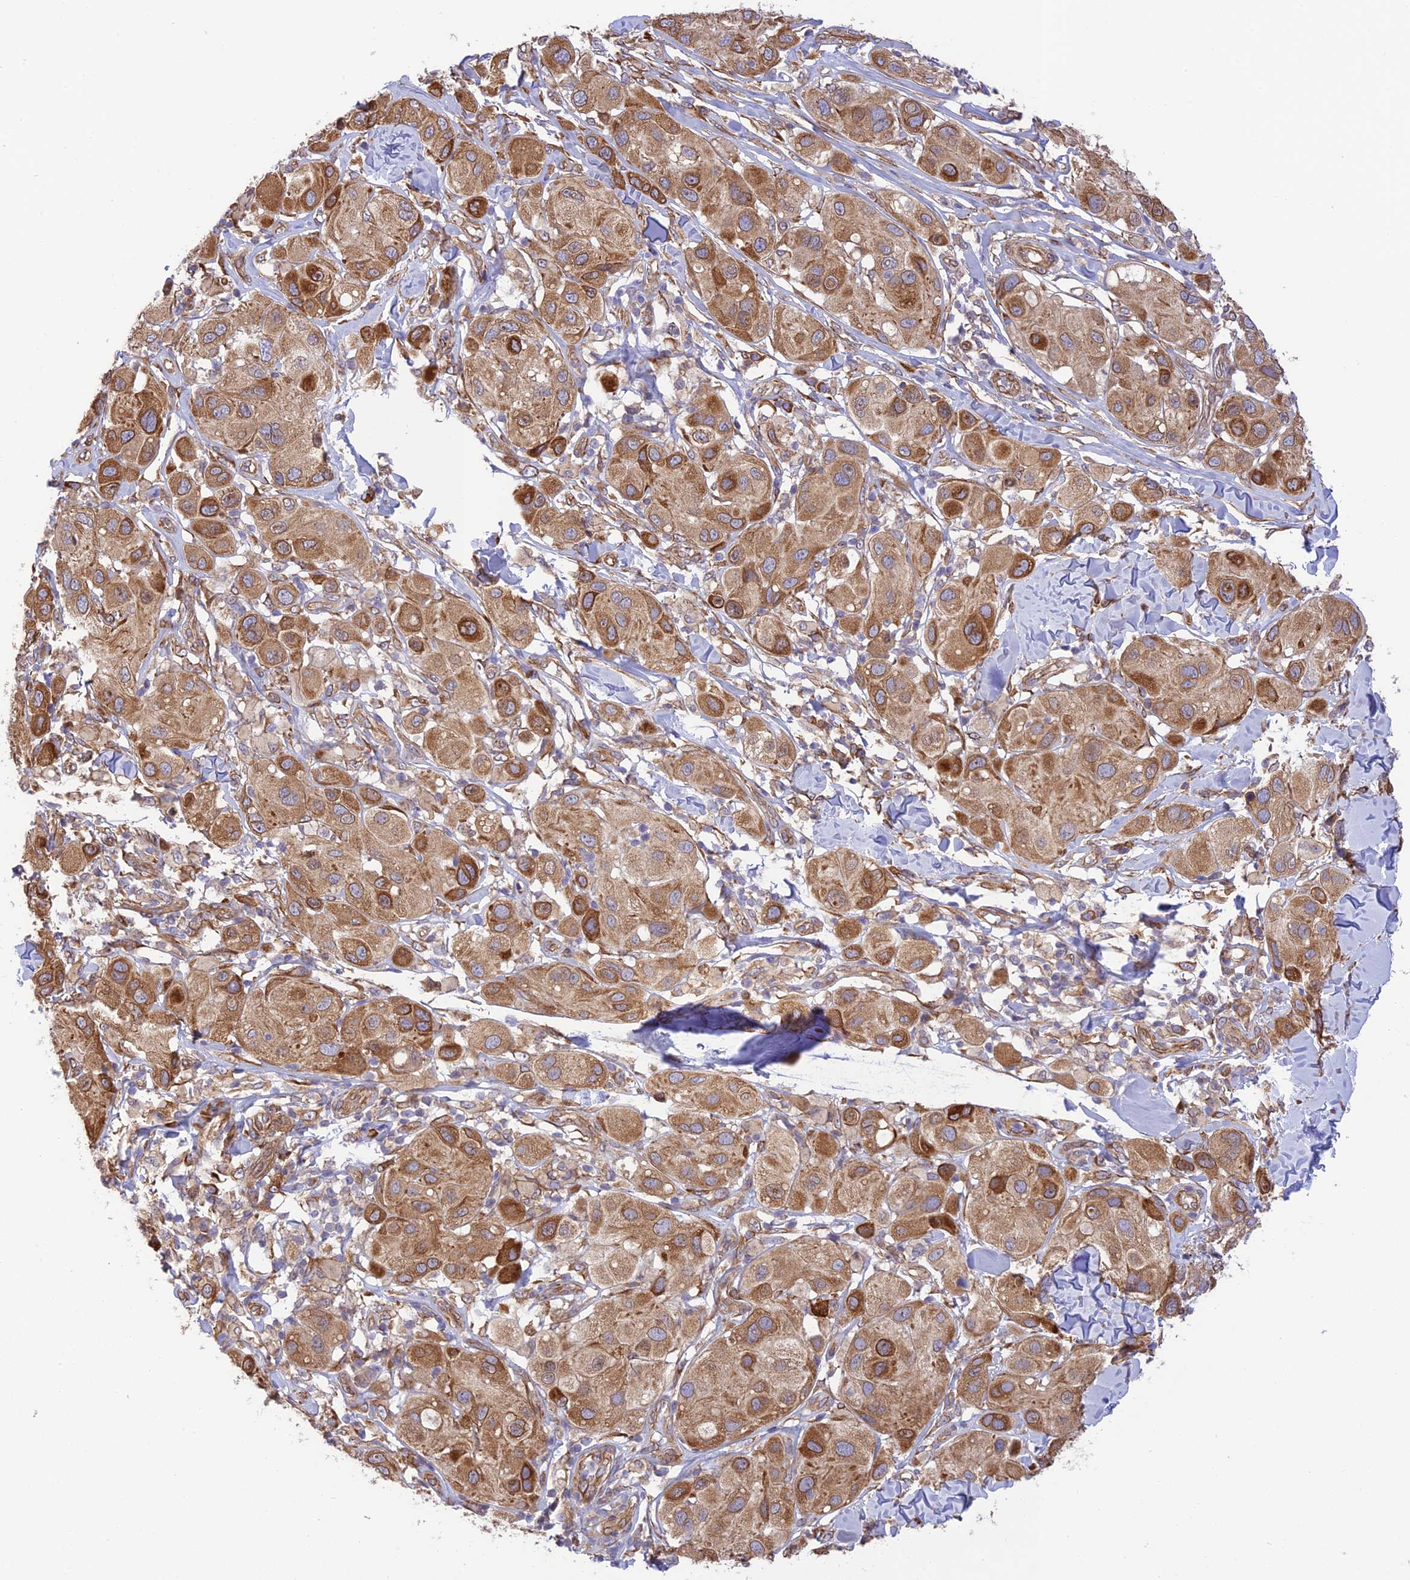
{"staining": {"intensity": "moderate", "quantity": ">75%", "location": "cytoplasmic/membranous"}, "tissue": "melanoma", "cell_type": "Tumor cells", "image_type": "cancer", "snomed": [{"axis": "morphology", "description": "Malignant melanoma, Metastatic site"}, {"axis": "topography", "description": "Skin"}], "caption": "Malignant melanoma (metastatic site) stained for a protein (brown) exhibits moderate cytoplasmic/membranous positive expression in approximately >75% of tumor cells.", "gene": "EXOC3L4", "patient": {"sex": "male", "age": 41}}